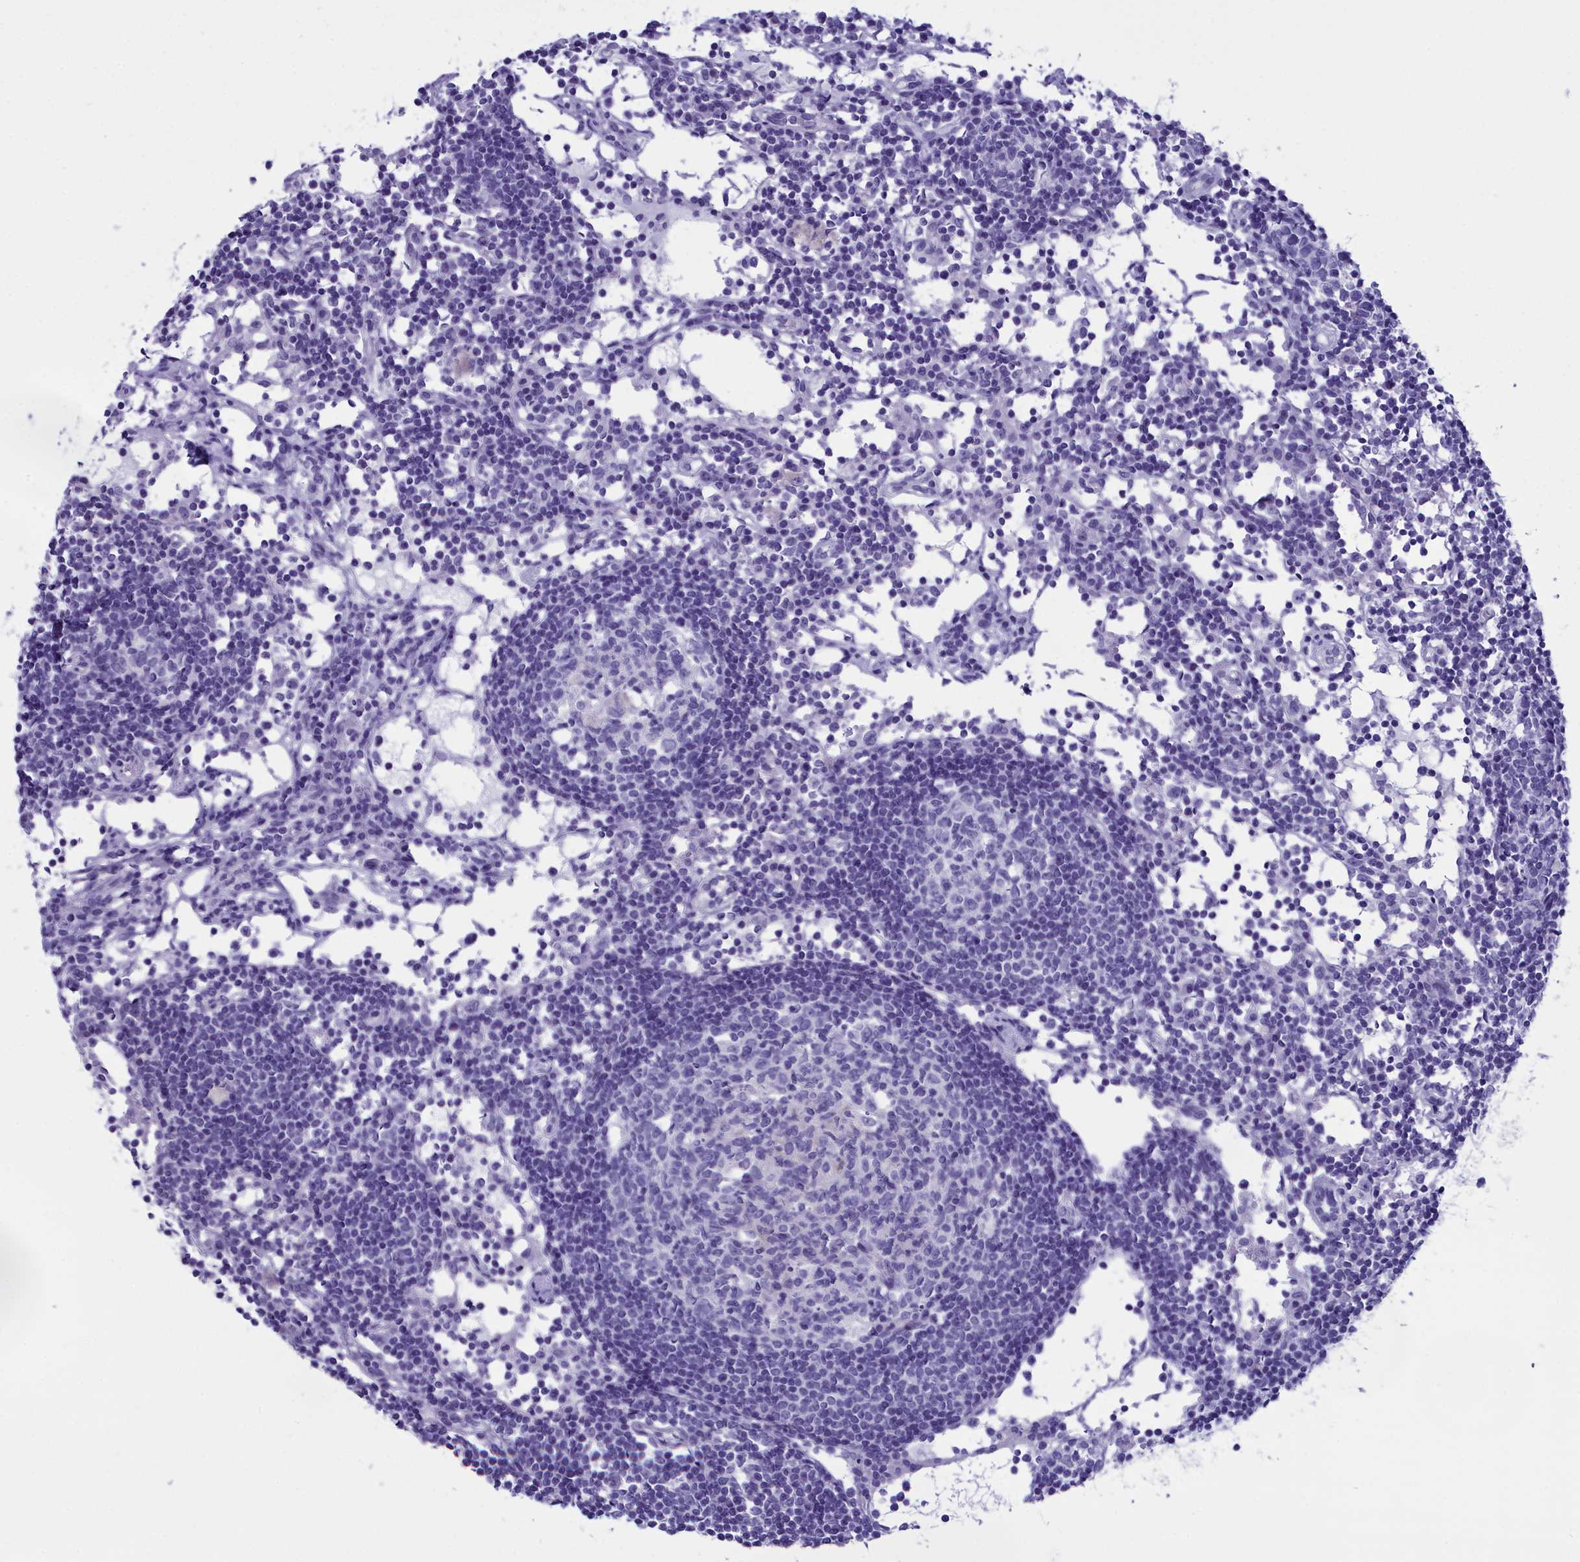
{"staining": {"intensity": "negative", "quantity": "none", "location": "none"}, "tissue": "lymph node", "cell_type": "Germinal center cells", "image_type": "normal", "snomed": [{"axis": "morphology", "description": "Normal tissue, NOS"}, {"axis": "topography", "description": "Lymph node"}], "caption": "IHC photomicrograph of unremarkable lymph node stained for a protein (brown), which demonstrates no positivity in germinal center cells.", "gene": "MAP6", "patient": {"sex": "female", "age": 55}}